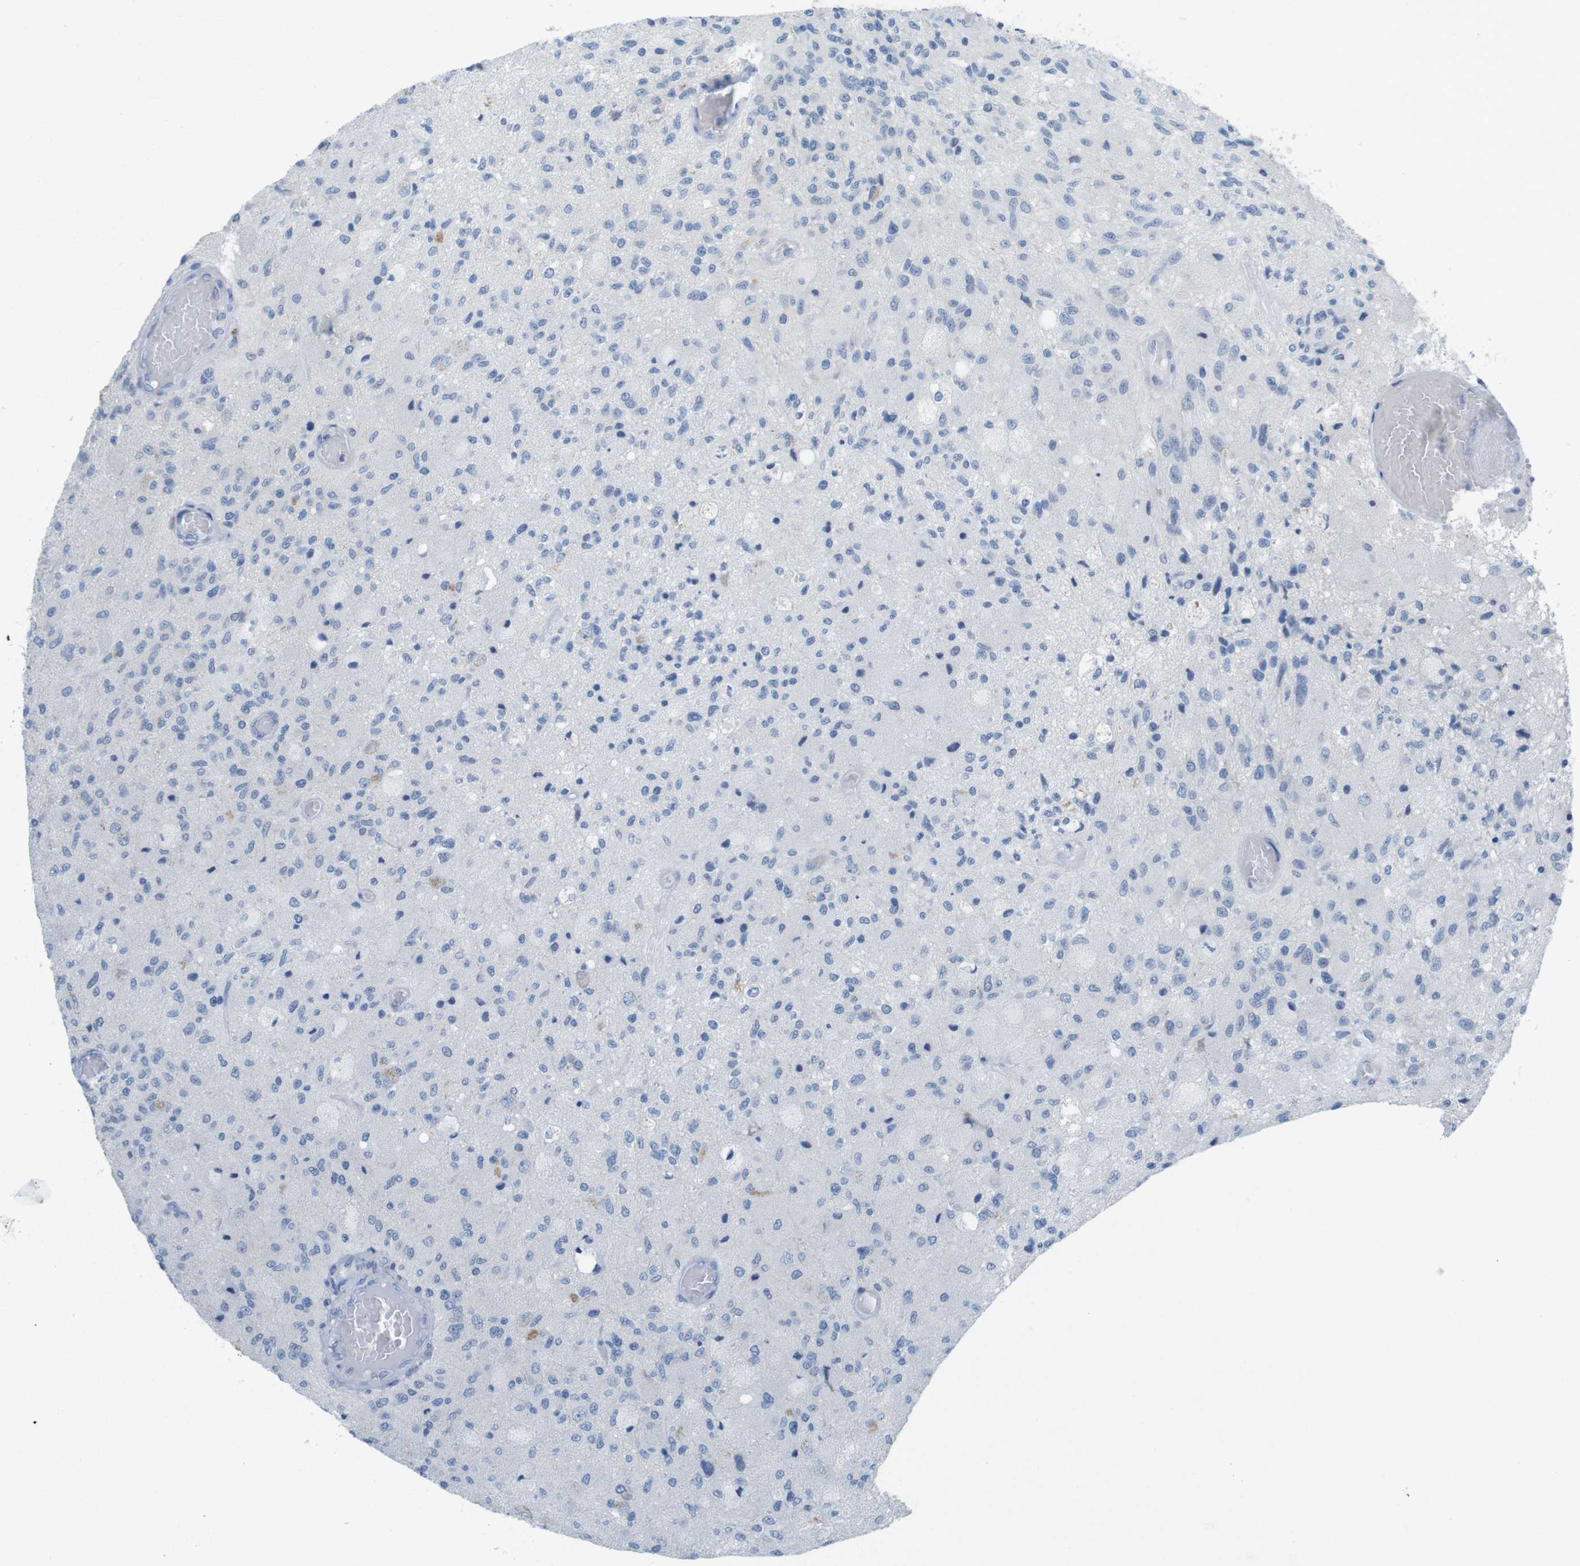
{"staining": {"intensity": "negative", "quantity": "none", "location": "none"}, "tissue": "glioma", "cell_type": "Tumor cells", "image_type": "cancer", "snomed": [{"axis": "morphology", "description": "Normal tissue, NOS"}, {"axis": "morphology", "description": "Glioma, malignant, High grade"}, {"axis": "topography", "description": "Cerebral cortex"}], "caption": "Protein analysis of glioma displays no significant positivity in tumor cells.", "gene": "CD5", "patient": {"sex": "male", "age": 77}}